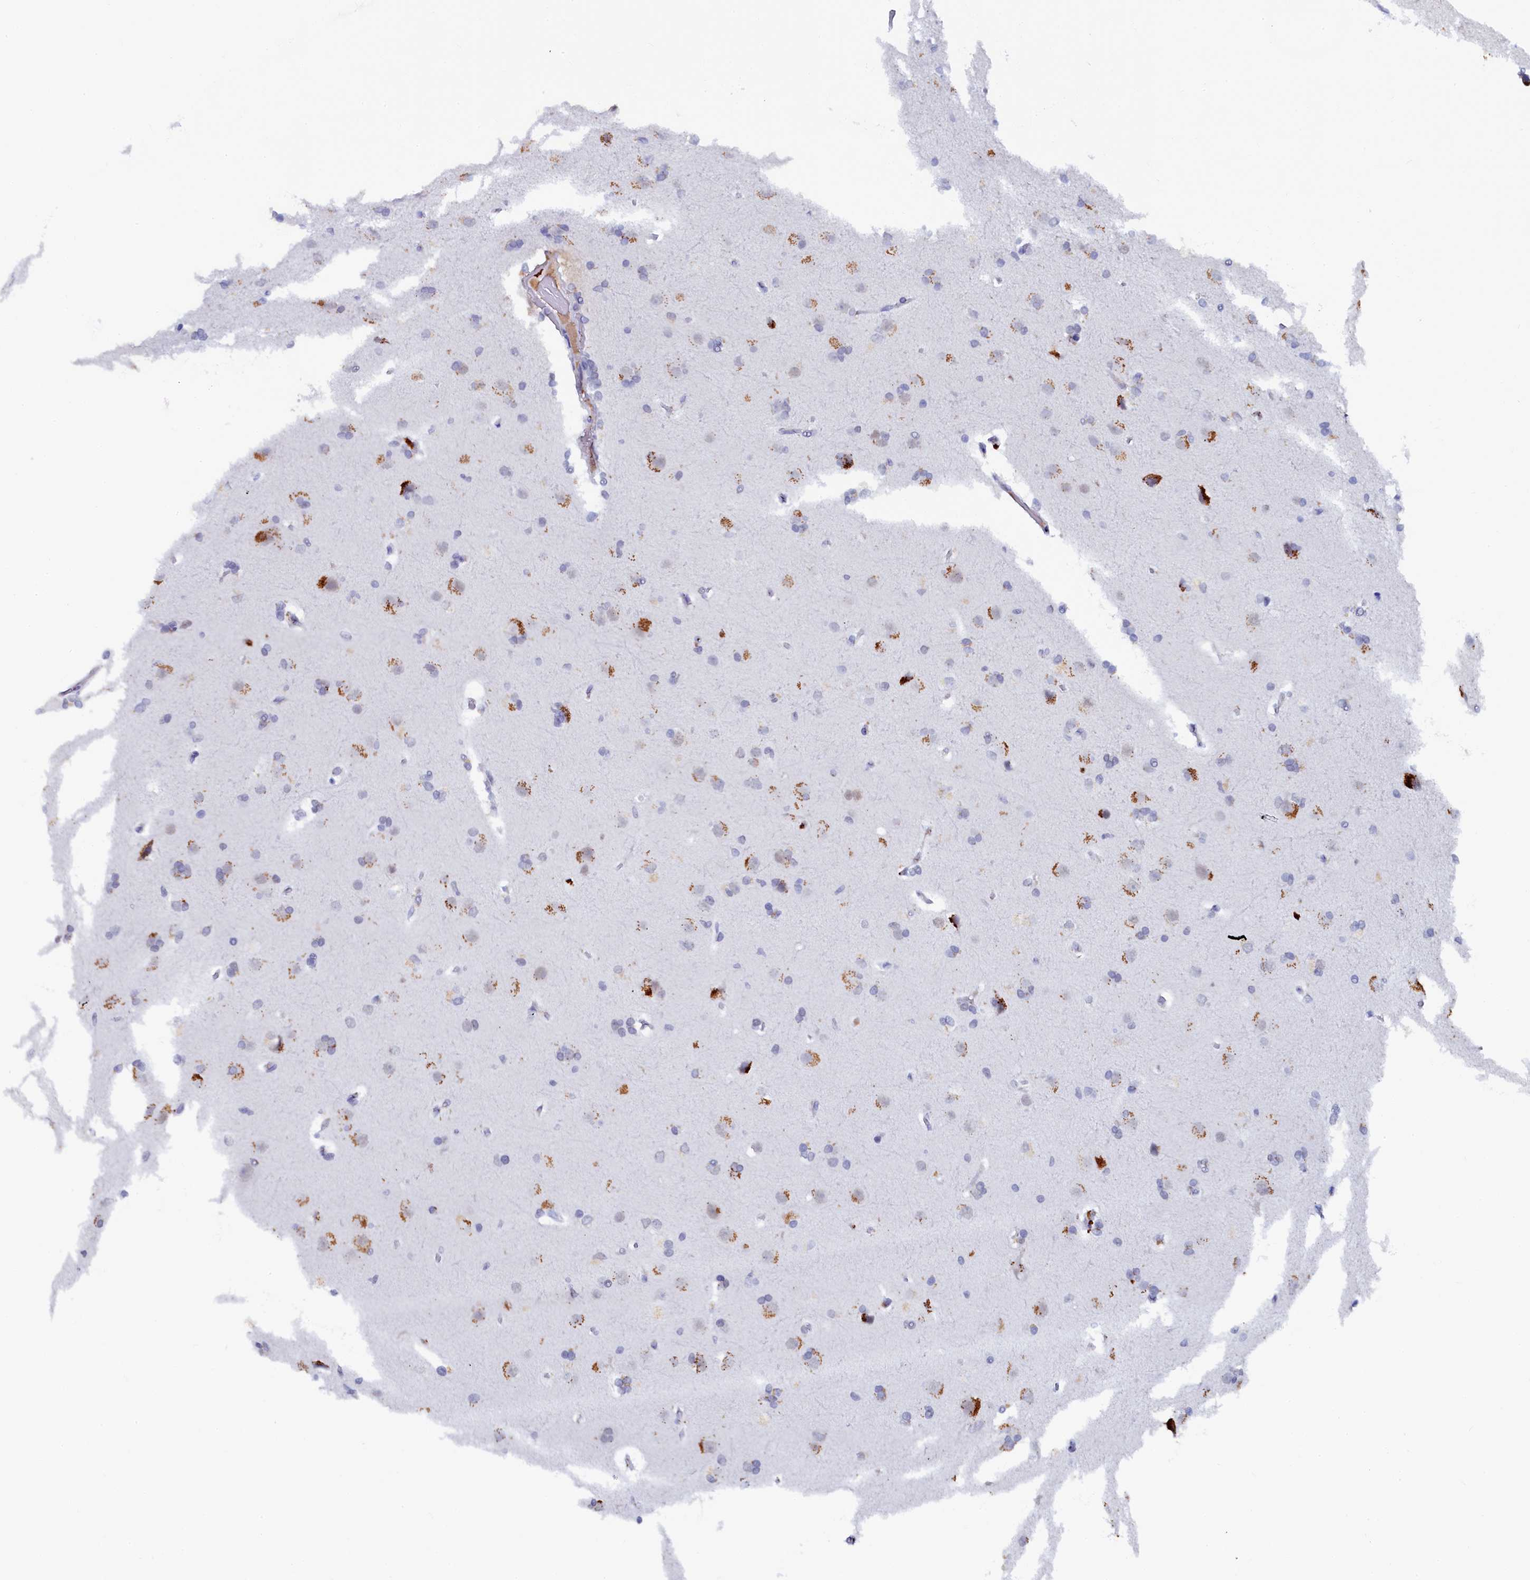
{"staining": {"intensity": "moderate", "quantity": "<25%", "location": "cytoplasmic/membranous"}, "tissue": "cerebral cortex", "cell_type": "Endothelial cells", "image_type": "normal", "snomed": [{"axis": "morphology", "description": "Normal tissue, NOS"}, {"axis": "topography", "description": "Cerebral cortex"}], "caption": "Brown immunohistochemical staining in benign human cerebral cortex displays moderate cytoplasmic/membranous positivity in about <25% of endothelial cells.", "gene": "INTS14", "patient": {"sex": "male", "age": 62}}